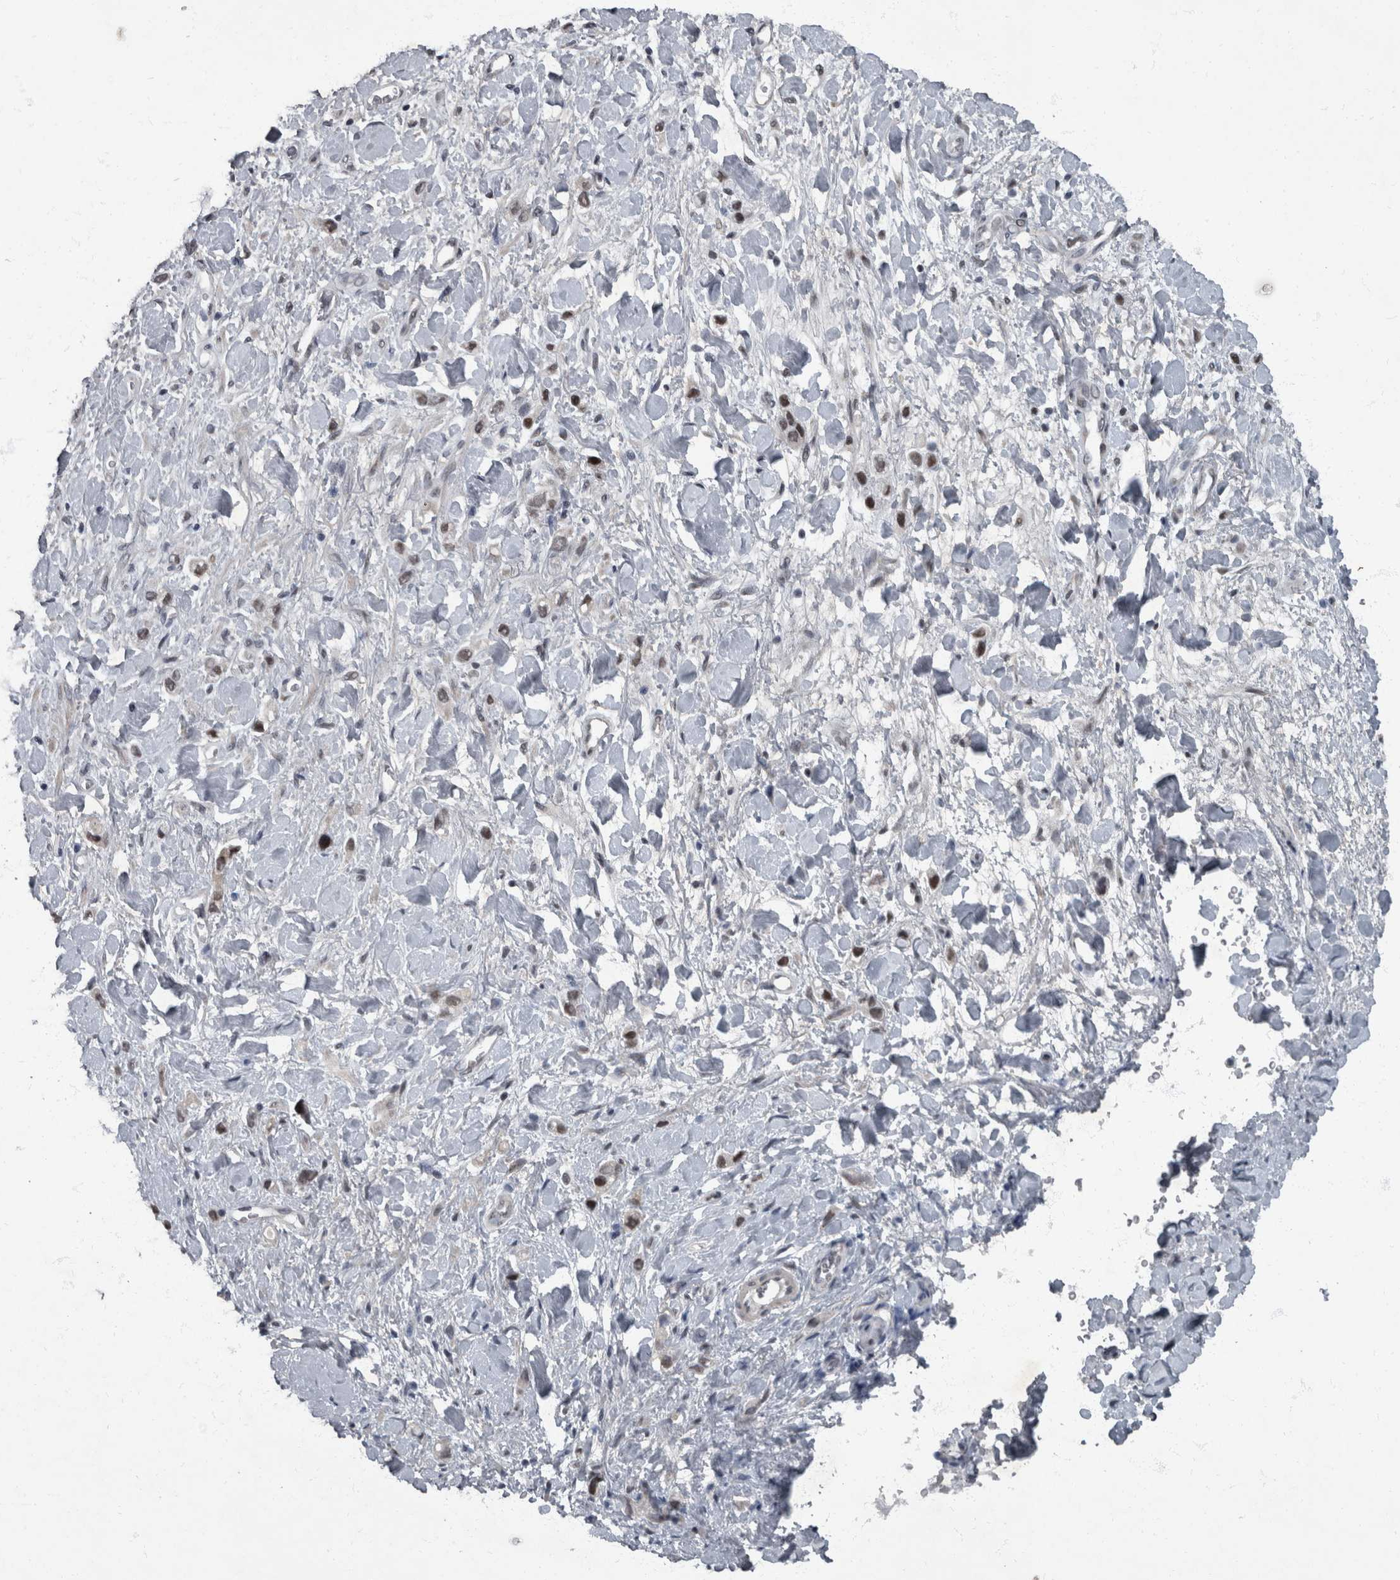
{"staining": {"intensity": "moderate", "quantity": ">75%", "location": "nuclear"}, "tissue": "stomach cancer", "cell_type": "Tumor cells", "image_type": "cancer", "snomed": [{"axis": "morphology", "description": "Adenocarcinoma, NOS"}, {"axis": "topography", "description": "Stomach"}], "caption": "Protein expression analysis of stomach adenocarcinoma demonstrates moderate nuclear positivity in about >75% of tumor cells.", "gene": "WDR33", "patient": {"sex": "female", "age": 65}}